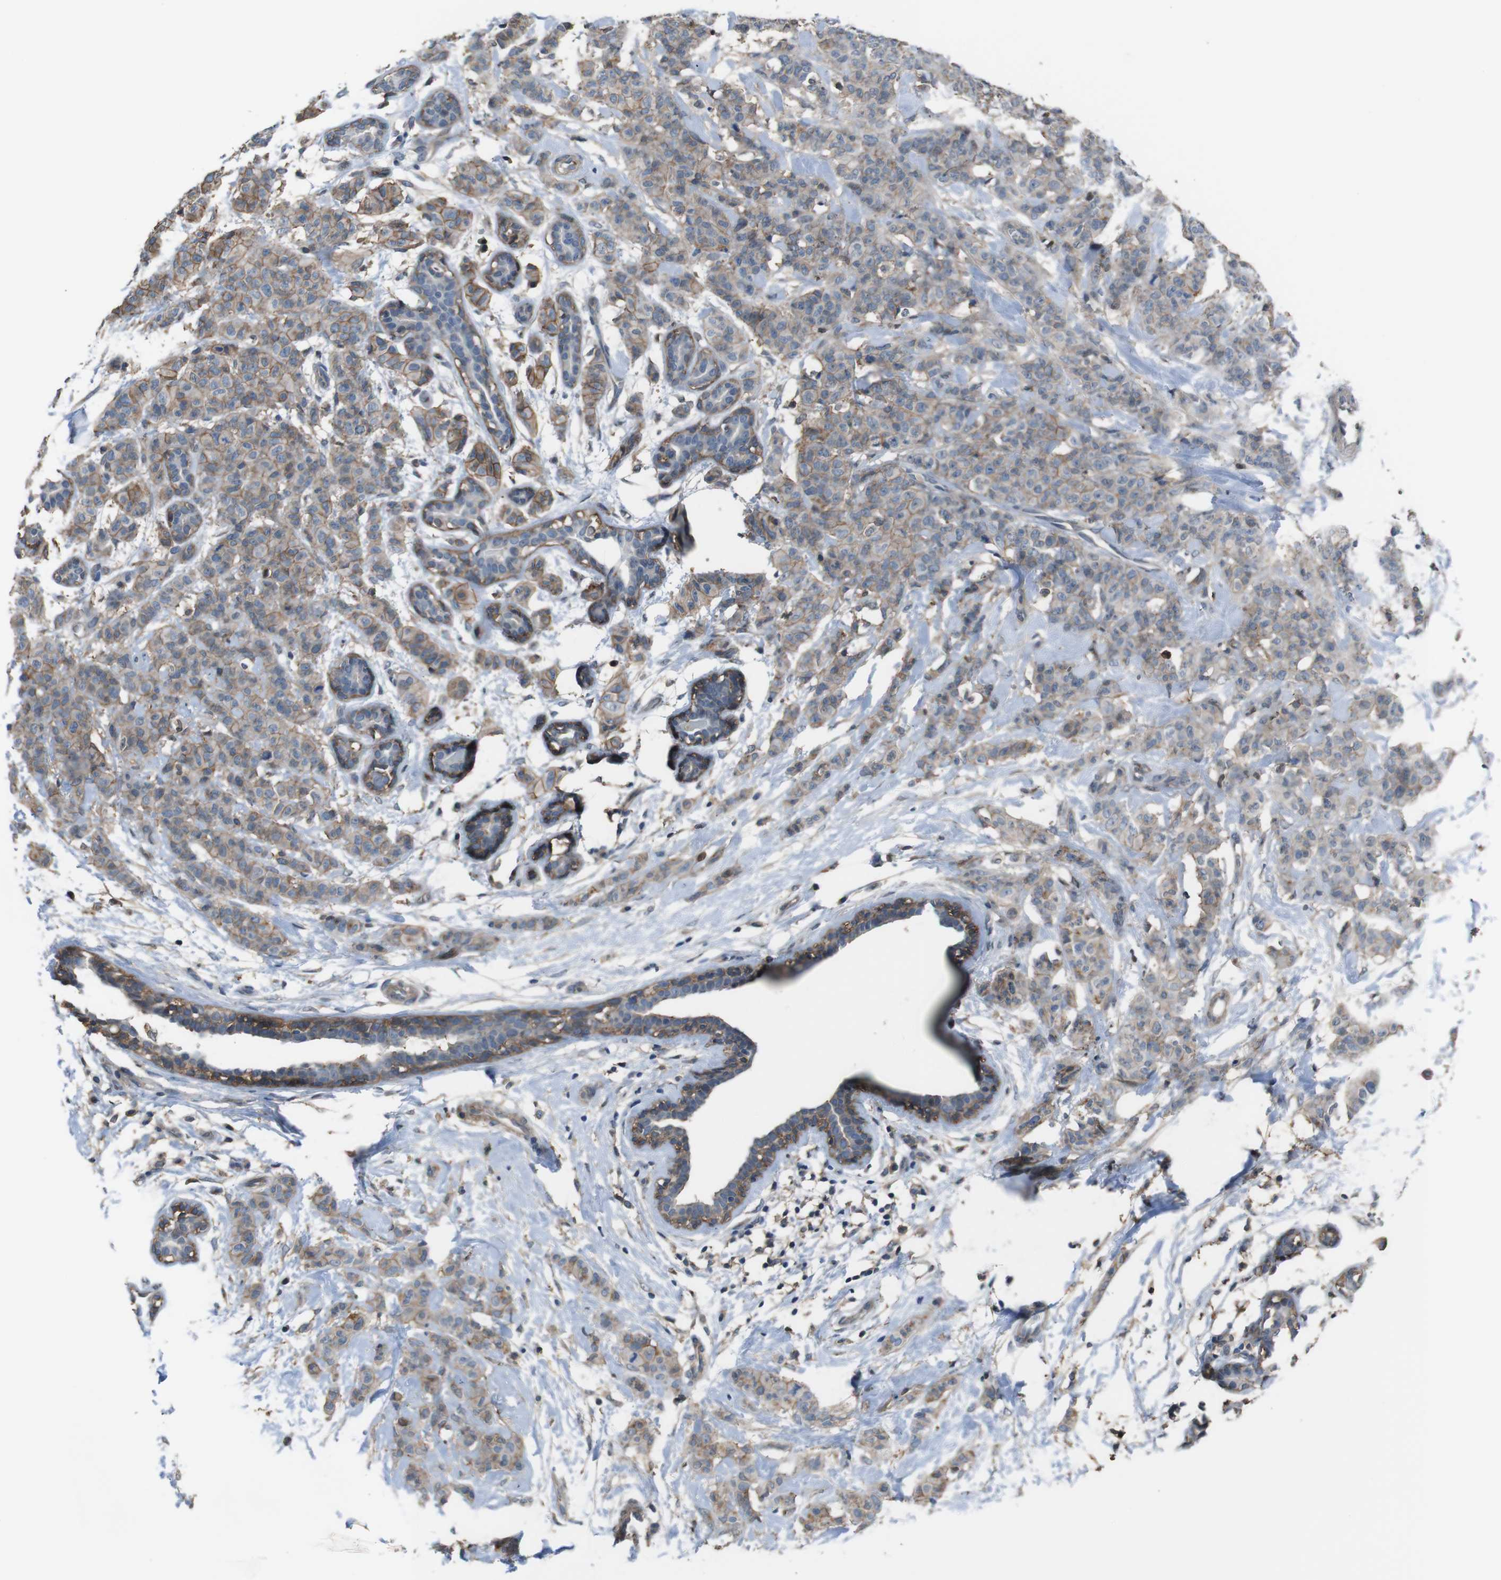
{"staining": {"intensity": "moderate", "quantity": "25%-75%", "location": "cytoplasmic/membranous"}, "tissue": "breast cancer", "cell_type": "Tumor cells", "image_type": "cancer", "snomed": [{"axis": "morphology", "description": "Normal tissue, NOS"}, {"axis": "morphology", "description": "Duct carcinoma"}, {"axis": "topography", "description": "Breast"}], "caption": "This is an image of immunohistochemistry (IHC) staining of breast cancer, which shows moderate positivity in the cytoplasmic/membranous of tumor cells.", "gene": "ATP2B1", "patient": {"sex": "female", "age": 40}}